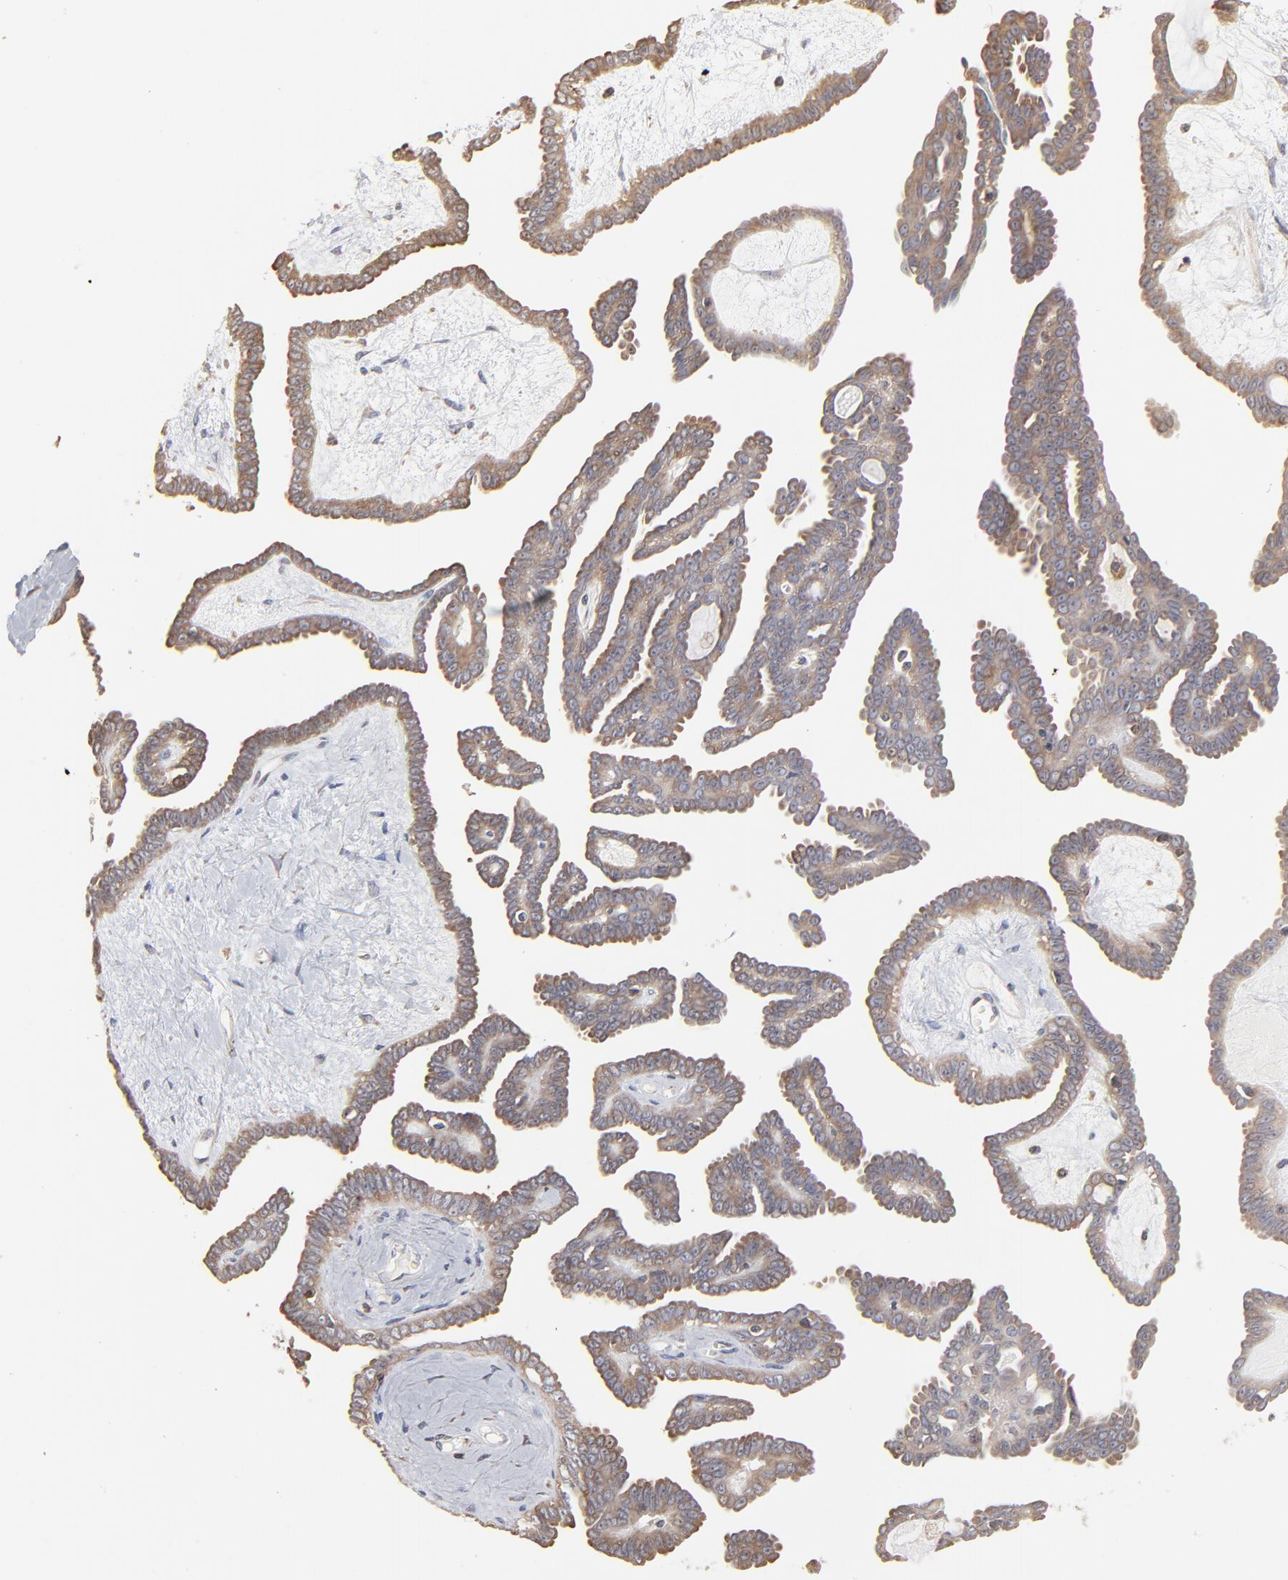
{"staining": {"intensity": "moderate", "quantity": ">75%", "location": "cytoplasmic/membranous"}, "tissue": "ovarian cancer", "cell_type": "Tumor cells", "image_type": "cancer", "snomed": [{"axis": "morphology", "description": "Cystadenocarcinoma, serous, NOS"}, {"axis": "topography", "description": "Ovary"}], "caption": "An immunohistochemistry (IHC) micrograph of neoplastic tissue is shown. Protein staining in brown shows moderate cytoplasmic/membranous positivity in ovarian serous cystadenocarcinoma within tumor cells.", "gene": "RNF213", "patient": {"sex": "female", "age": 71}}